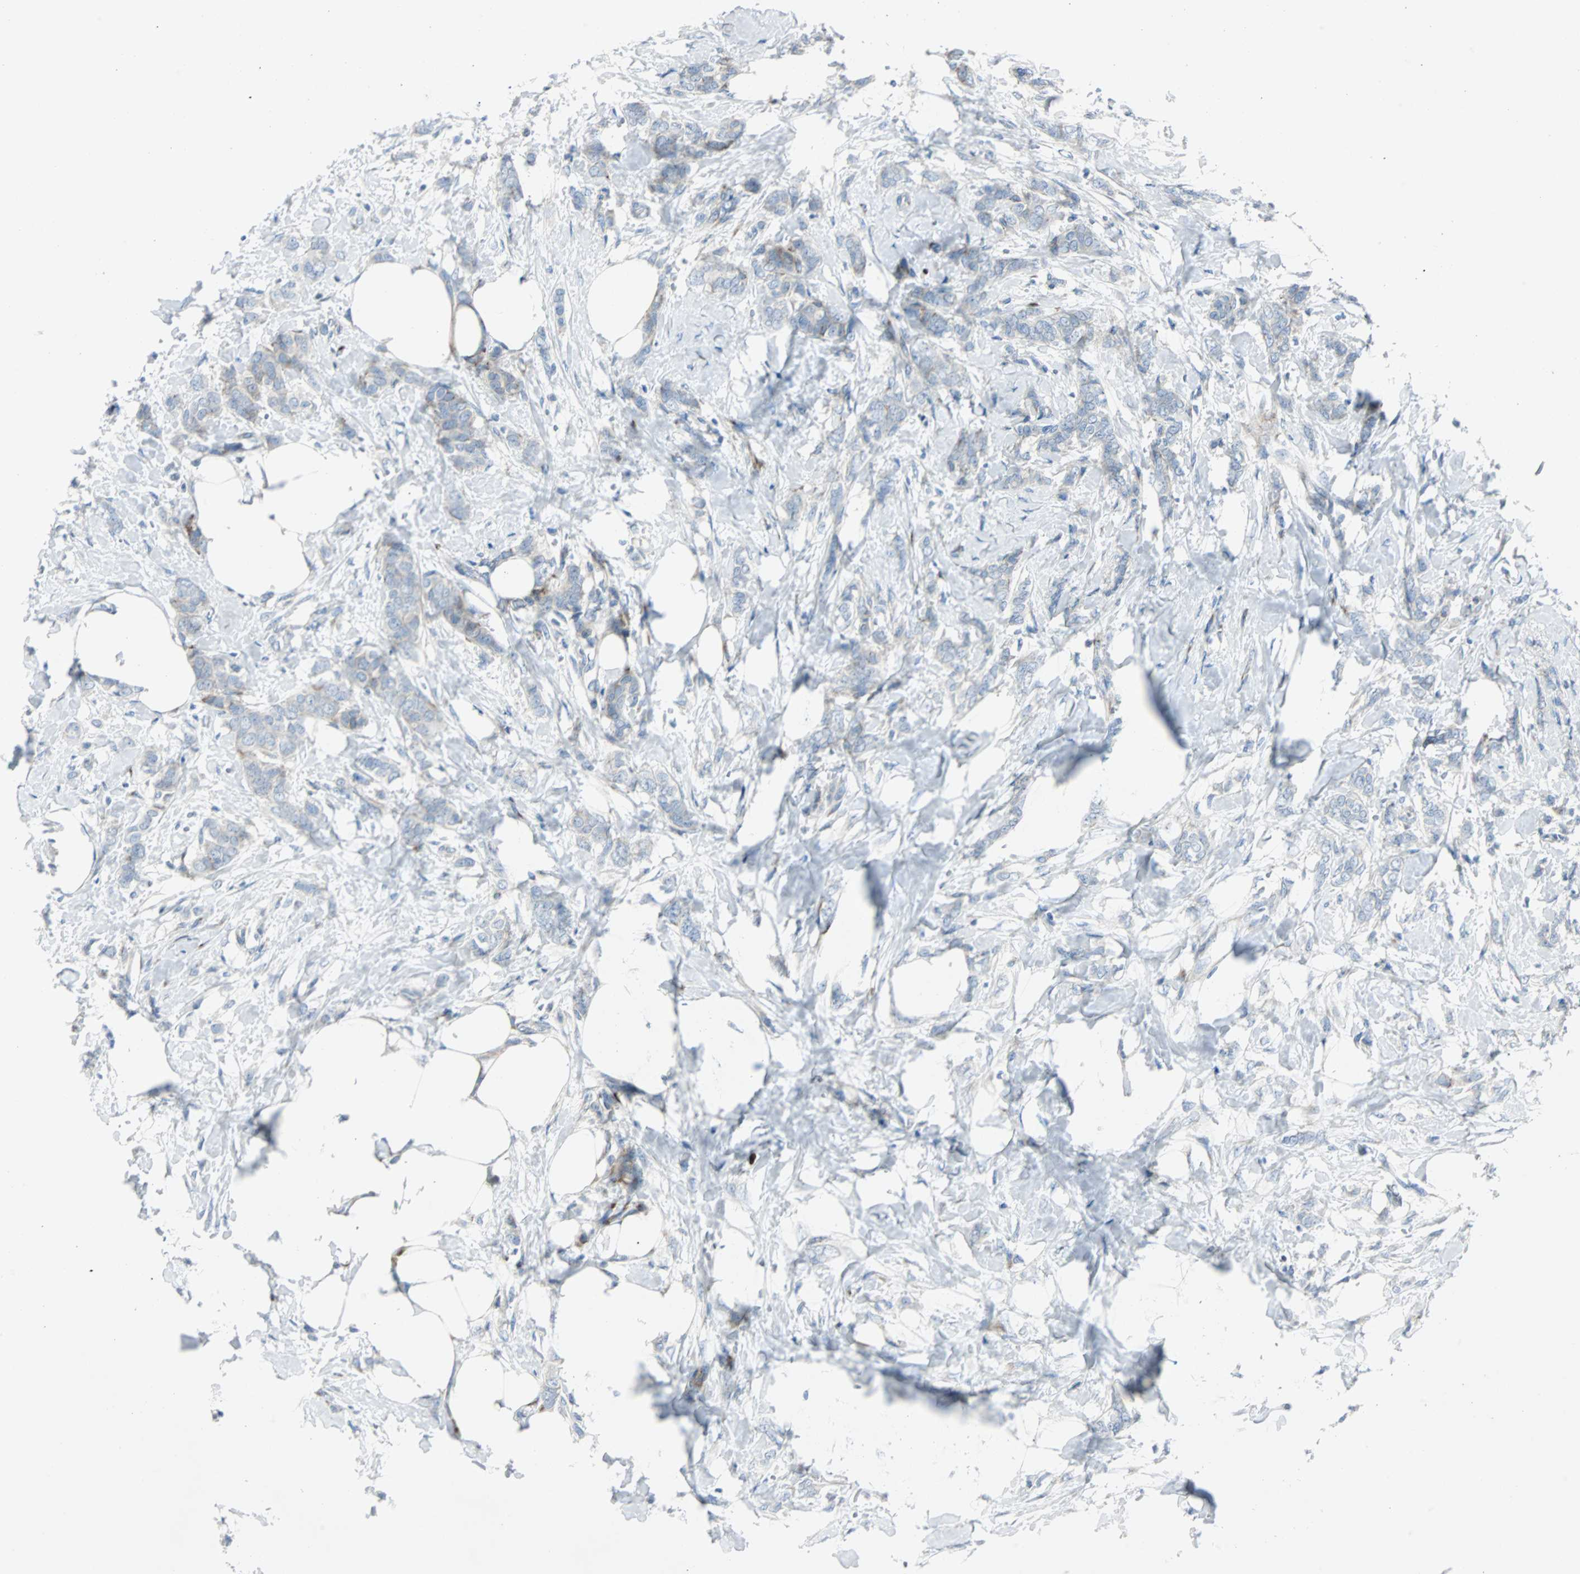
{"staining": {"intensity": "weak", "quantity": "<25%", "location": "cytoplasmic/membranous"}, "tissue": "breast cancer", "cell_type": "Tumor cells", "image_type": "cancer", "snomed": [{"axis": "morphology", "description": "Lobular carcinoma, in situ"}, {"axis": "morphology", "description": "Lobular carcinoma"}, {"axis": "topography", "description": "Breast"}], "caption": "Tumor cells show no significant positivity in breast cancer.", "gene": "BBC3", "patient": {"sex": "female", "age": 41}}